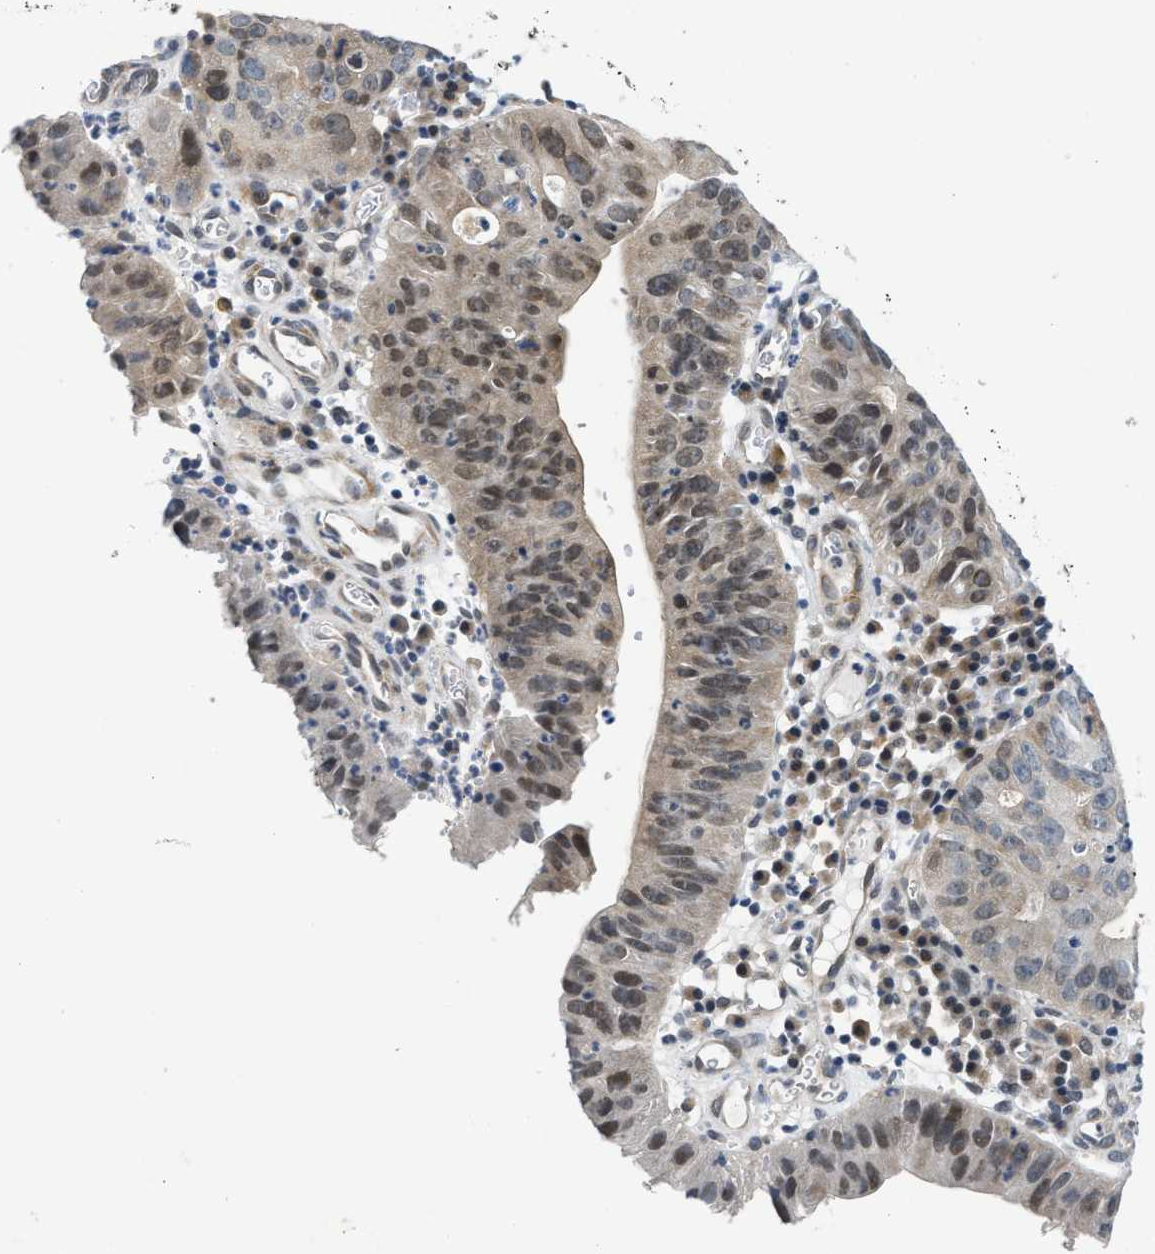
{"staining": {"intensity": "weak", "quantity": ">75%", "location": "cytoplasmic/membranous,nuclear"}, "tissue": "stomach cancer", "cell_type": "Tumor cells", "image_type": "cancer", "snomed": [{"axis": "morphology", "description": "Adenocarcinoma, NOS"}, {"axis": "topography", "description": "Stomach"}], "caption": "The immunohistochemical stain labels weak cytoplasmic/membranous and nuclear expression in tumor cells of adenocarcinoma (stomach) tissue.", "gene": "PPM1H", "patient": {"sex": "male", "age": 59}}